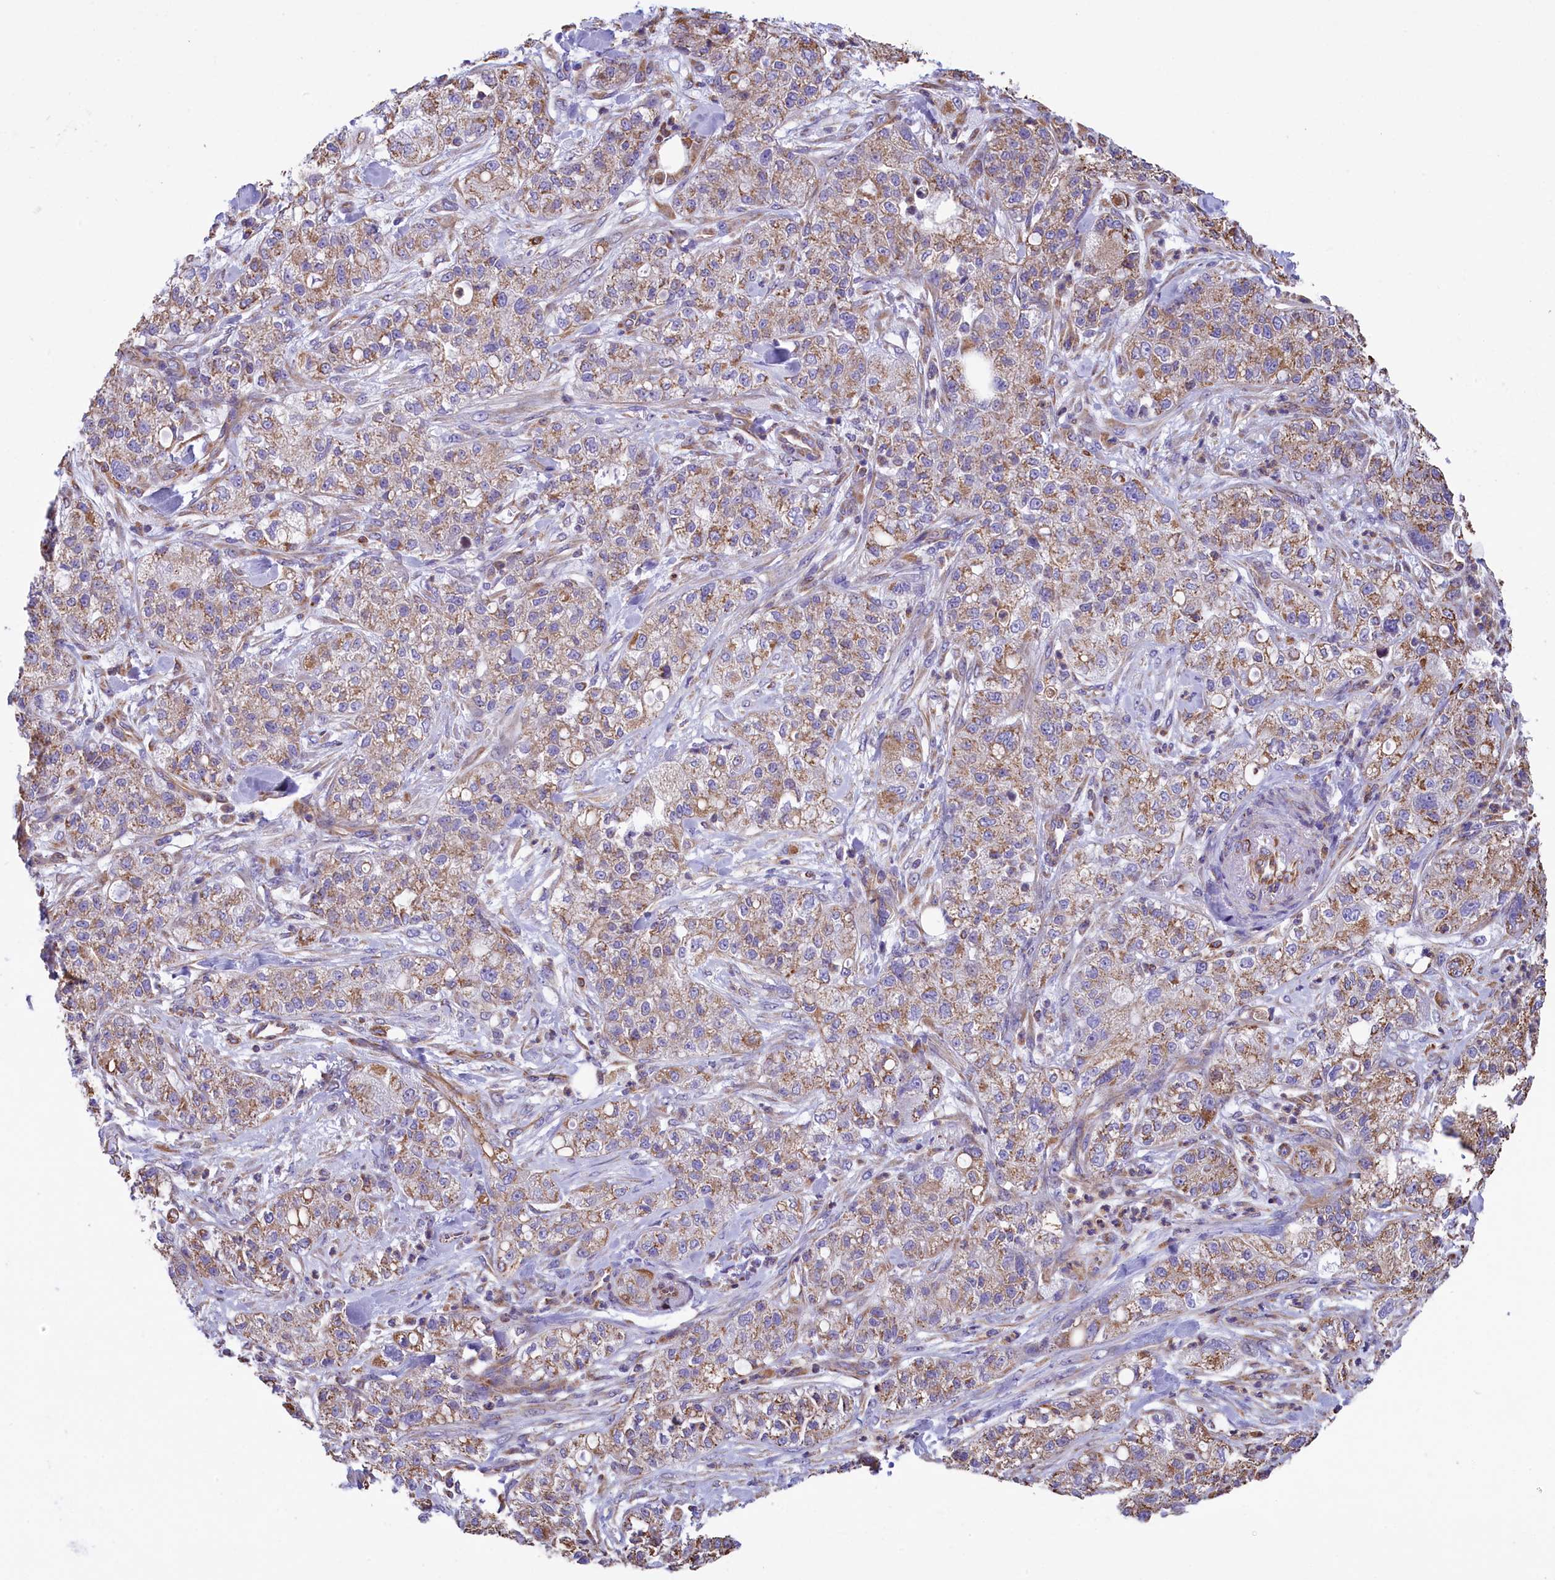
{"staining": {"intensity": "moderate", "quantity": "25%-75%", "location": "cytoplasmic/membranous"}, "tissue": "pancreatic cancer", "cell_type": "Tumor cells", "image_type": "cancer", "snomed": [{"axis": "morphology", "description": "Adenocarcinoma, NOS"}, {"axis": "topography", "description": "Pancreas"}], "caption": "Immunohistochemistry histopathology image of pancreatic cancer stained for a protein (brown), which exhibits medium levels of moderate cytoplasmic/membranous expression in approximately 25%-75% of tumor cells.", "gene": "GATB", "patient": {"sex": "female", "age": 78}}